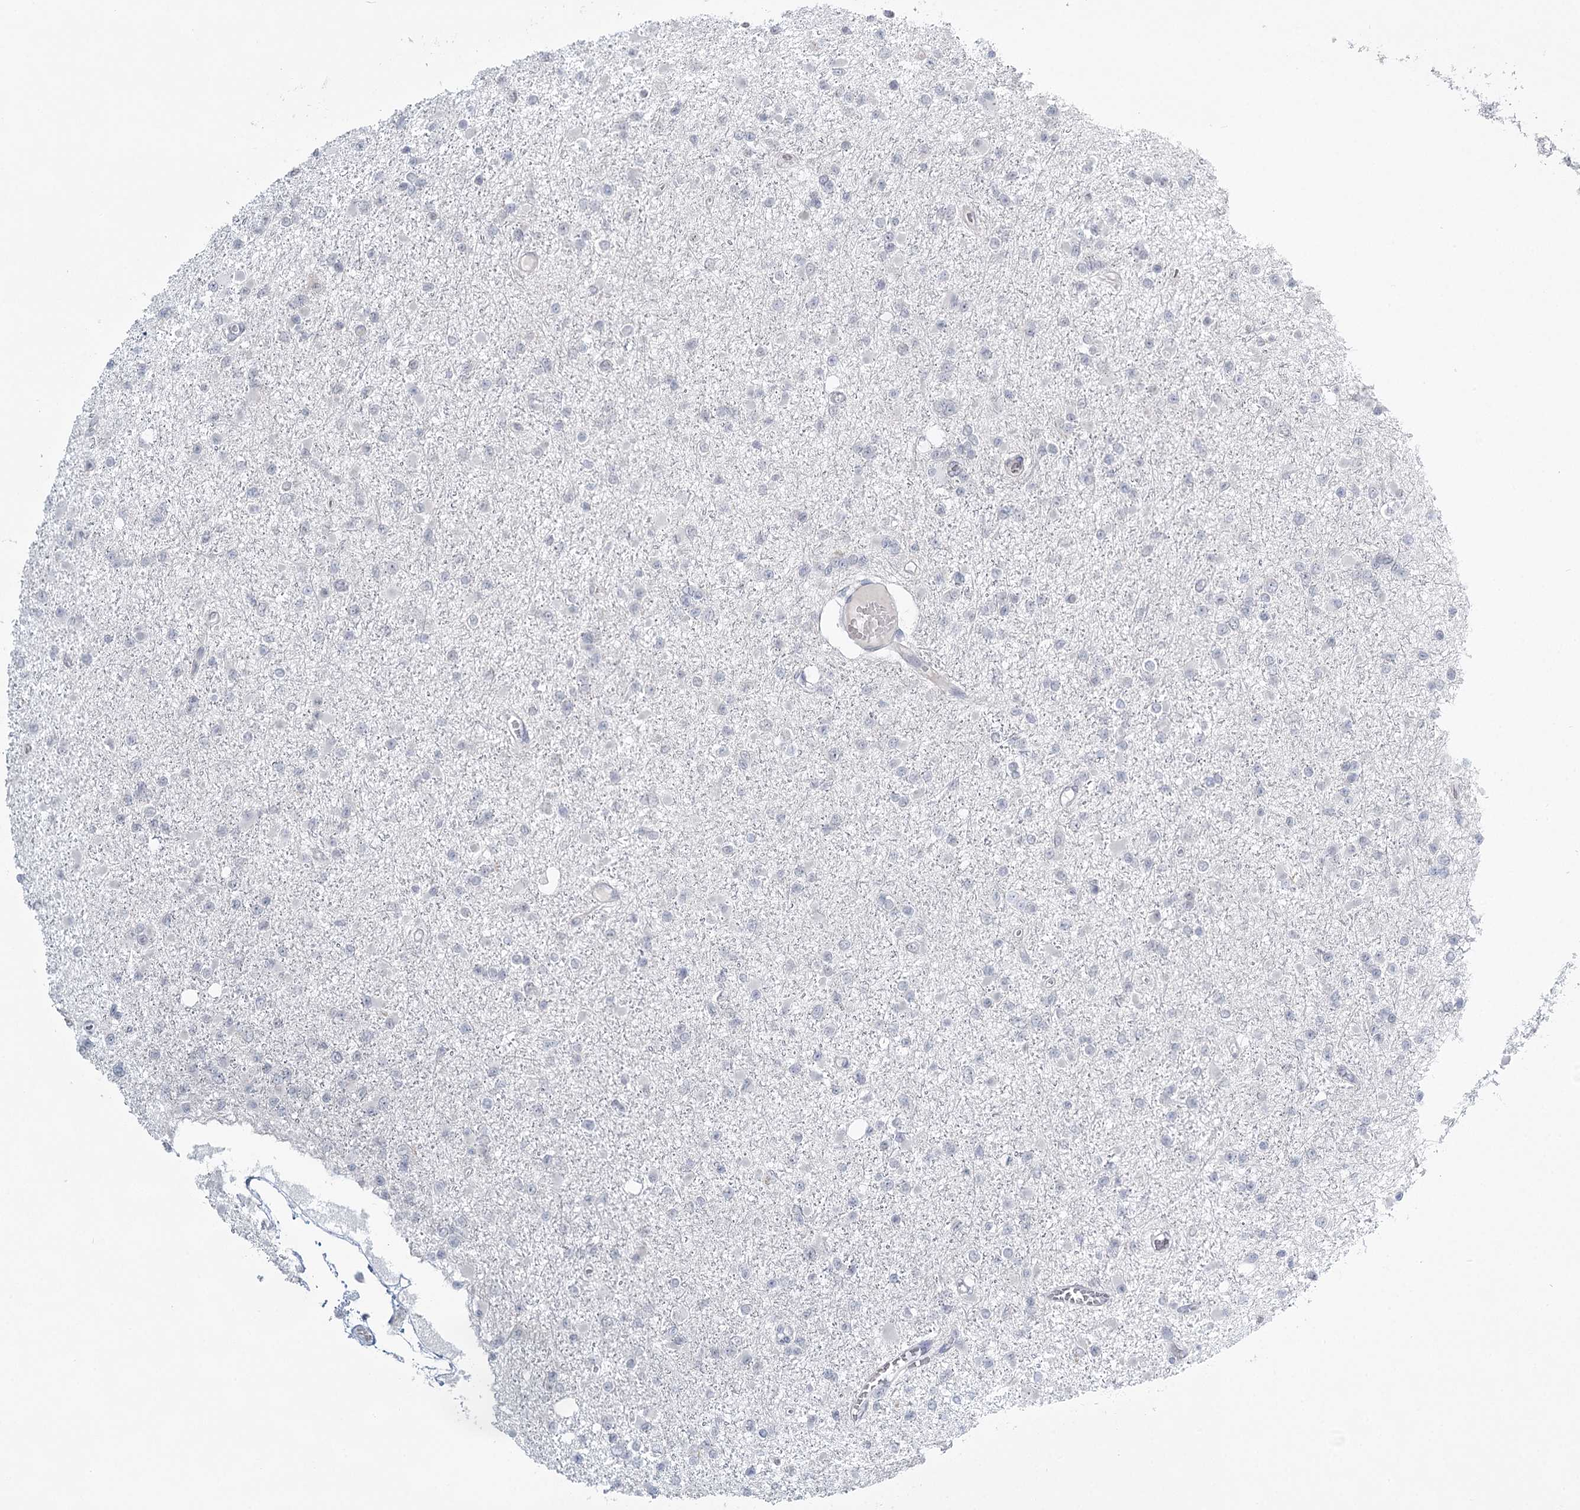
{"staining": {"intensity": "negative", "quantity": "none", "location": "none"}, "tissue": "glioma", "cell_type": "Tumor cells", "image_type": "cancer", "snomed": [{"axis": "morphology", "description": "Glioma, malignant, Low grade"}, {"axis": "topography", "description": "Brain"}], "caption": "High magnification brightfield microscopy of malignant glioma (low-grade) stained with DAB (brown) and counterstained with hematoxylin (blue): tumor cells show no significant expression.", "gene": "TMEM70", "patient": {"sex": "female", "age": 22}}